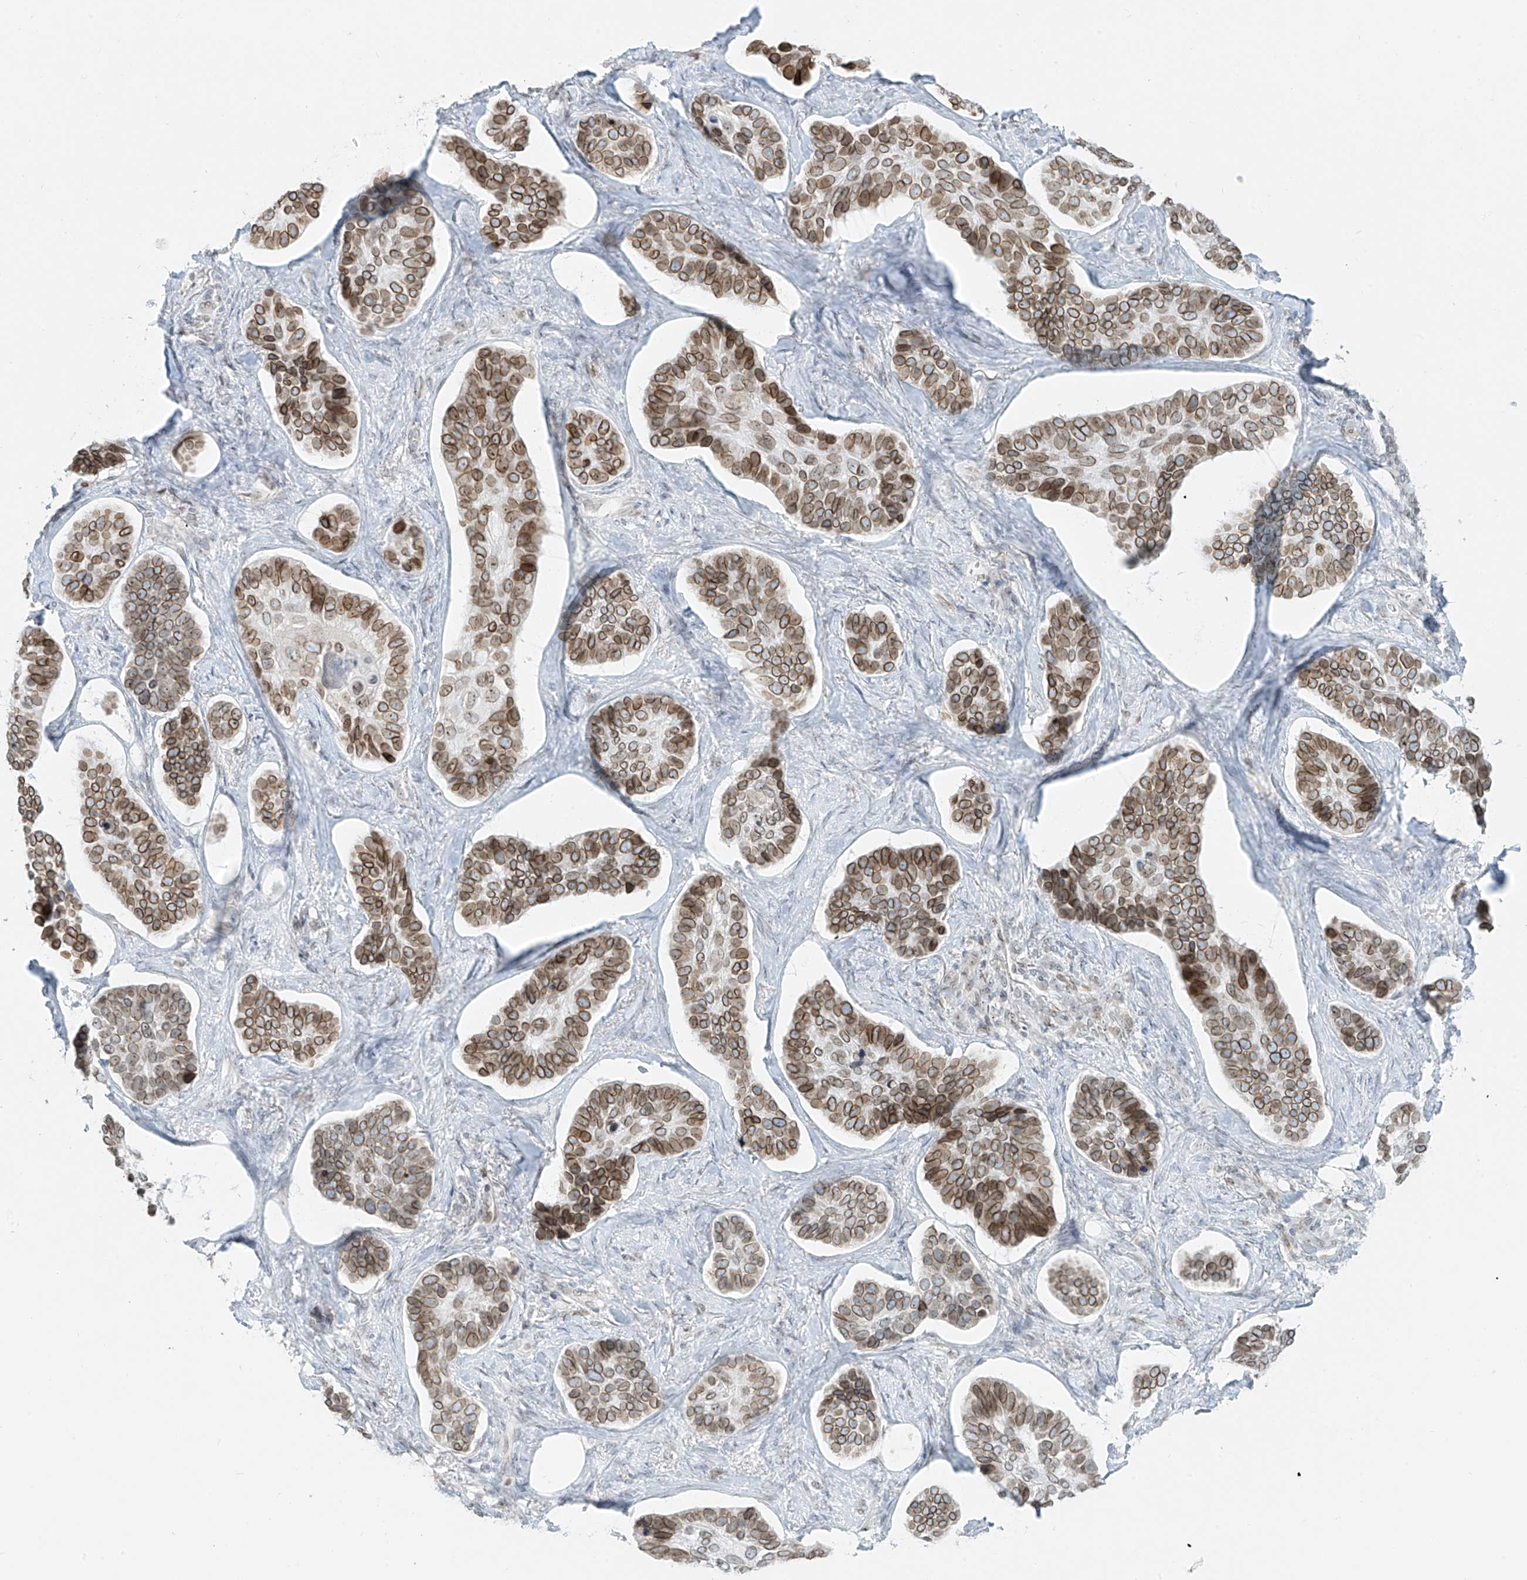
{"staining": {"intensity": "moderate", "quantity": ">75%", "location": "cytoplasmic/membranous,nuclear"}, "tissue": "skin cancer", "cell_type": "Tumor cells", "image_type": "cancer", "snomed": [{"axis": "morphology", "description": "Basal cell carcinoma"}, {"axis": "topography", "description": "Skin"}], "caption": "Immunohistochemistry of skin cancer (basal cell carcinoma) exhibits medium levels of moderate cytoplasmic/membranous and nuclear expression in about >75% of tumor cells.", "gene": "SAMD15", "patient": {"sex": "male", "age": 62}}